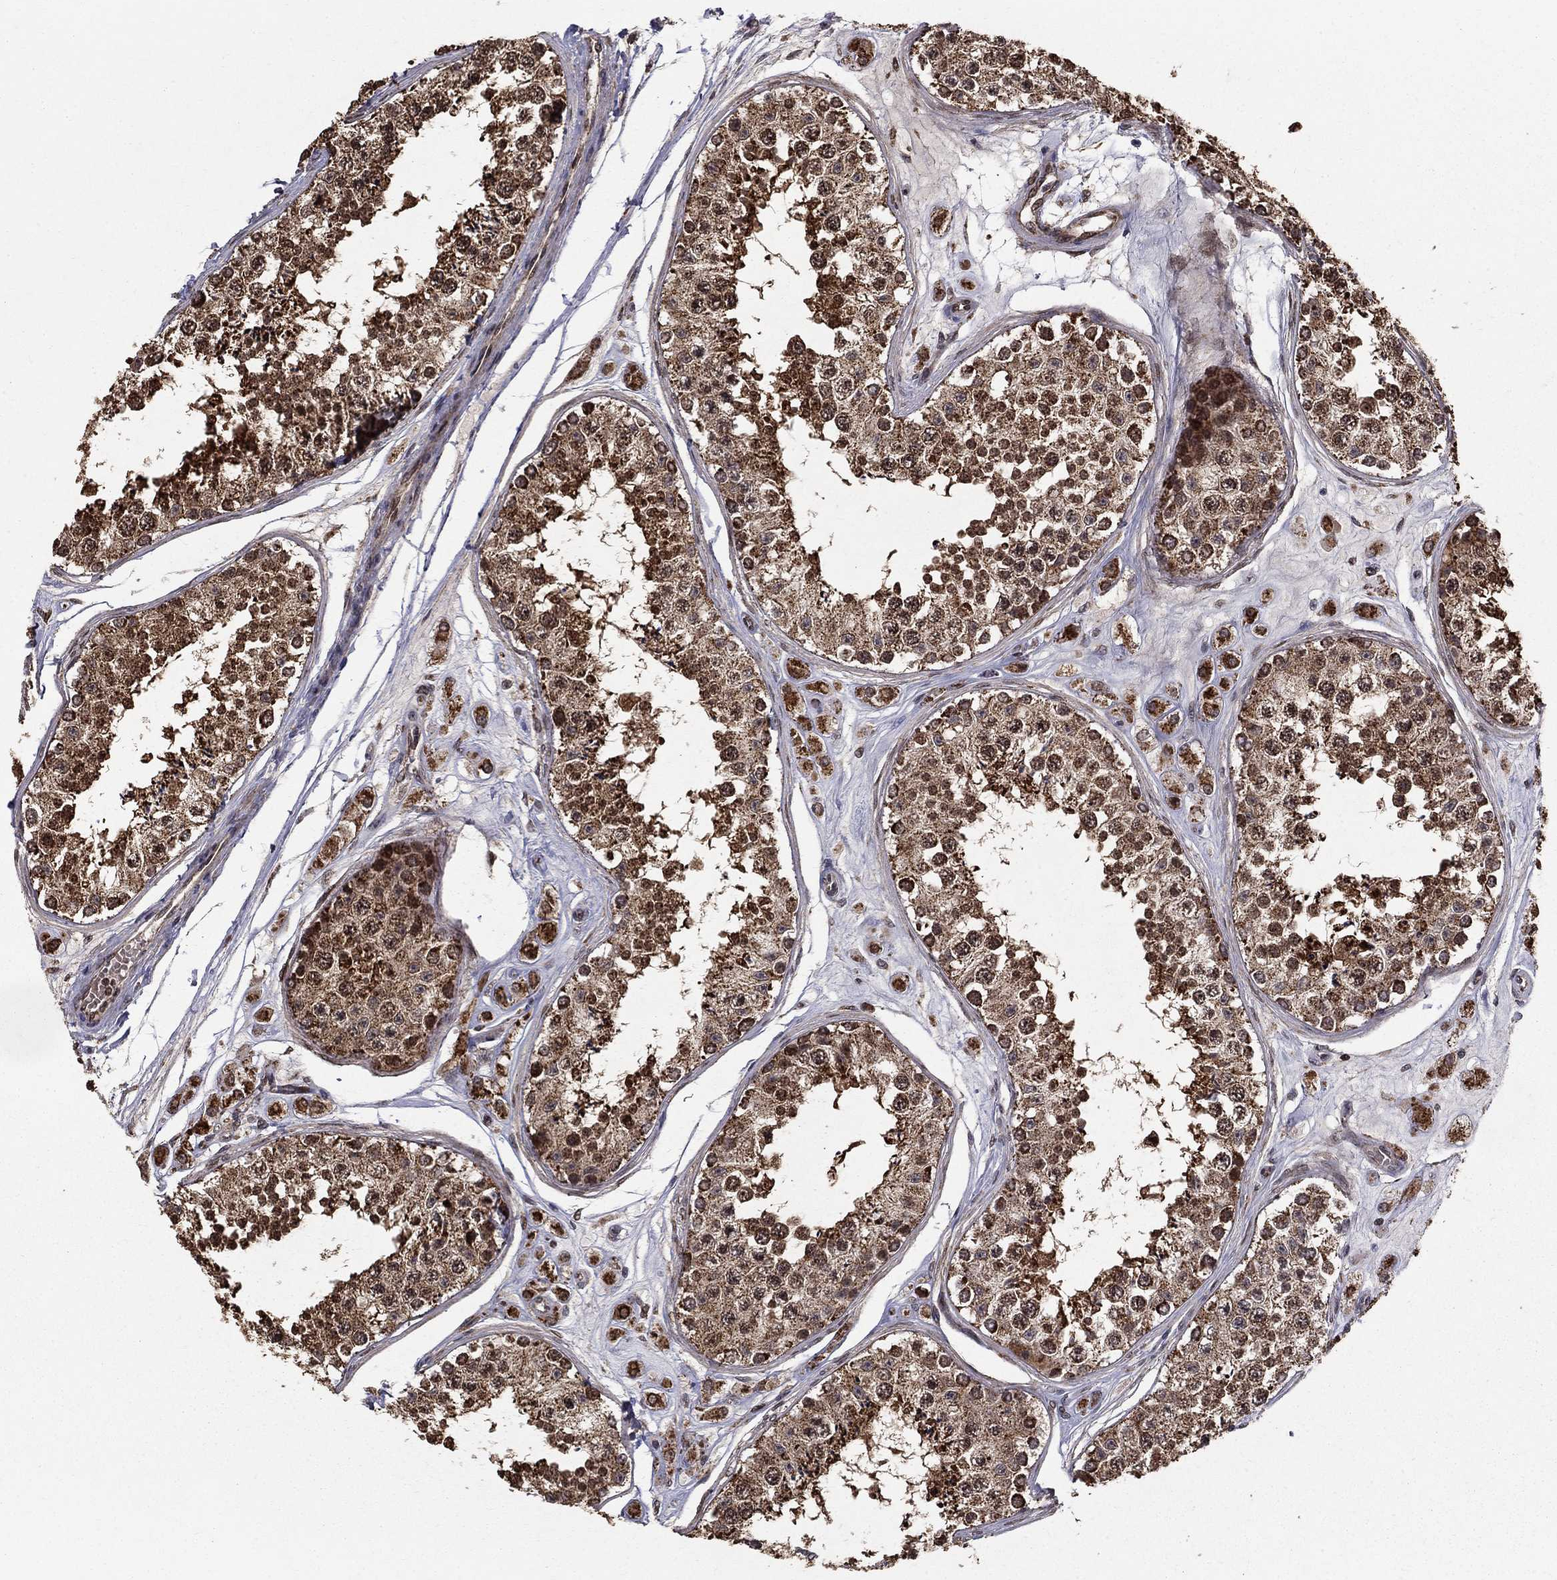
{"staining": {"intensity": "strong", "quantity": "25%-75%", "location": "cytoplasmic/membranous,nuclear"}, "tissue": "testis", "cell_type": "Cells in seminiferous ducts", "image_type": "normal", "snomed": [{"axis": "morphology", "description": "Normal tissue, NOS"}, {"axis": "topography", "description": "Testis"}], "caption": "Immunohistochemistry of unremarkable testis shows high levels of strong cytoplasmic/membranous,nuclear positivity in about 25%-75% of cells in seminiferous ducts. (DAB (3,3'-diaminobenzidine) IHC with brightfield microscopy, high magnification).", "gene": "ACOT13", "patient": {"sex": "male", "age": 25}}